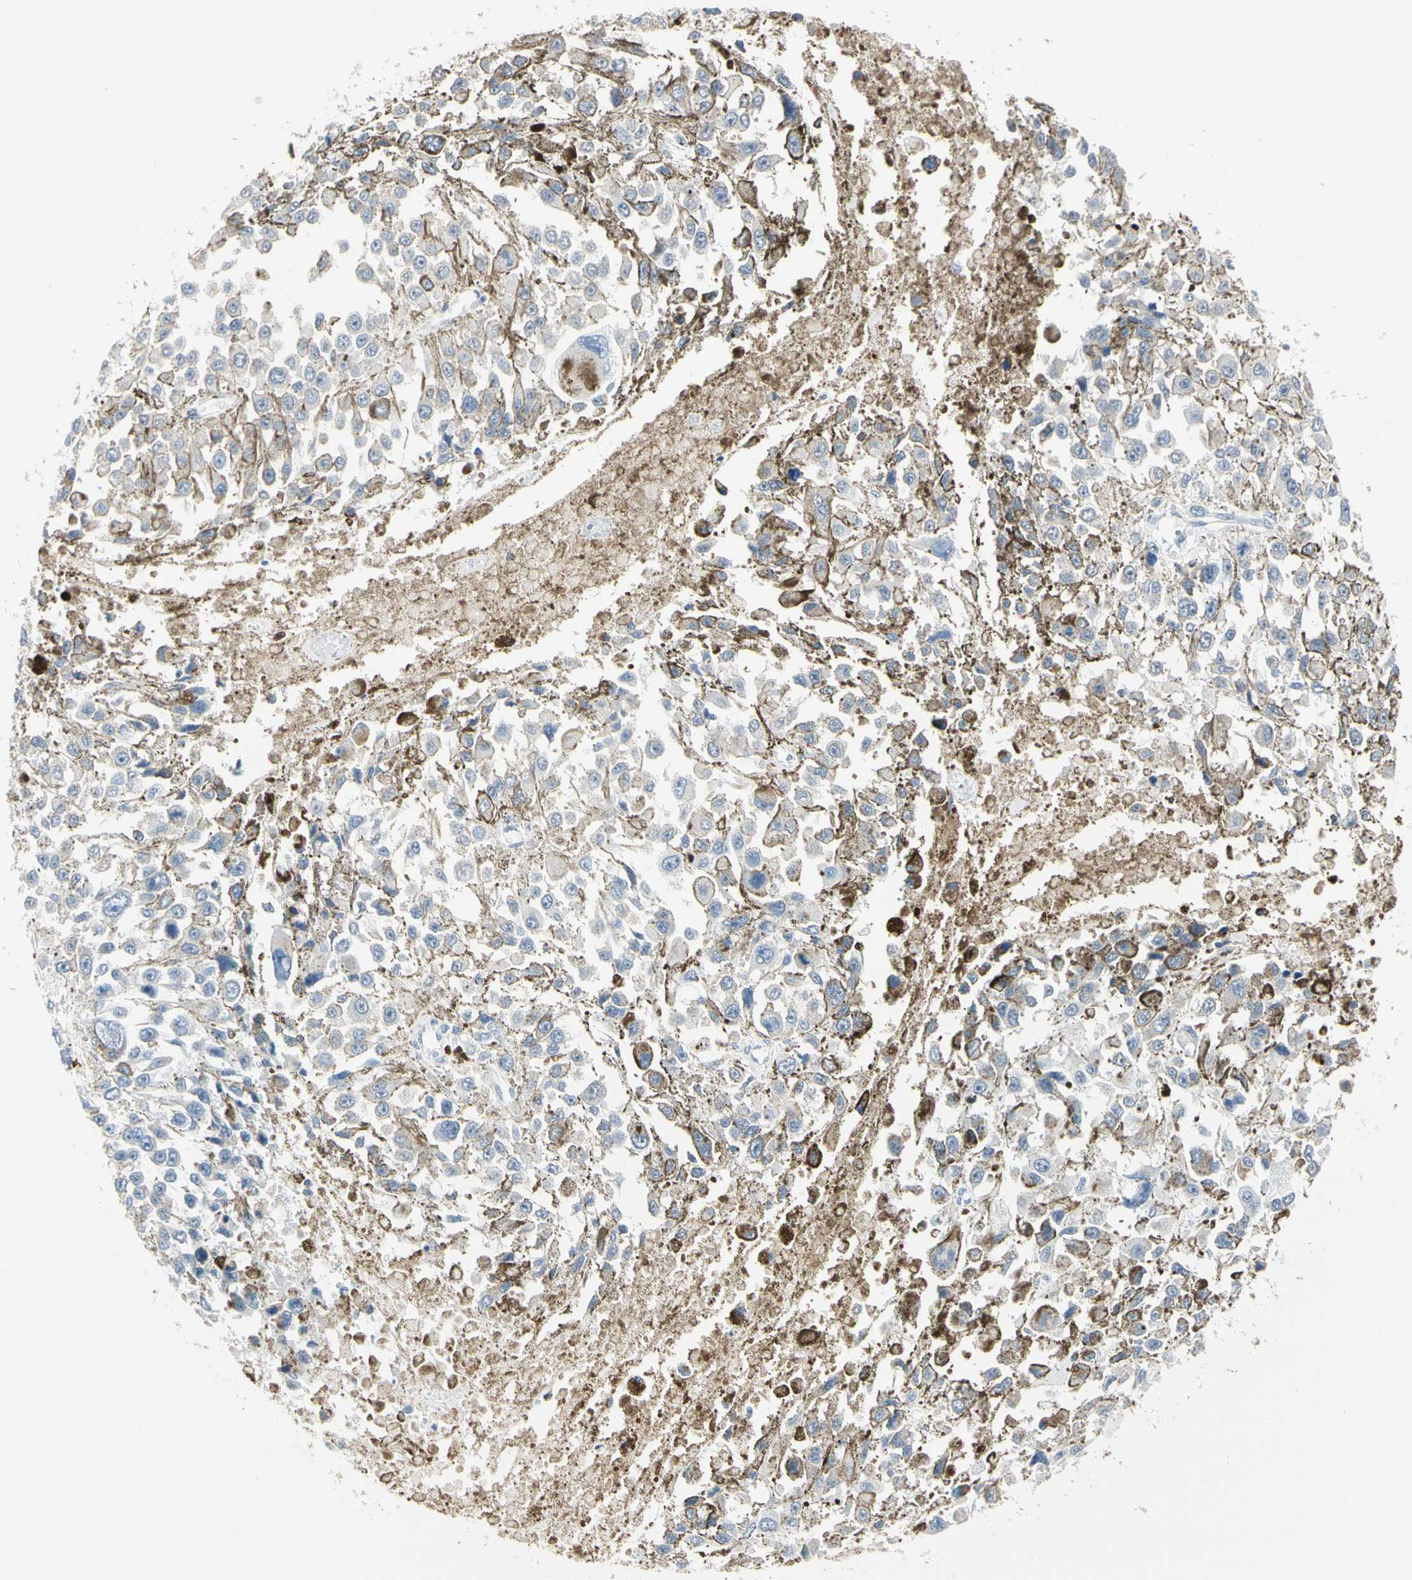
{"staining": {"intensity": "negative", "quantity": "none", "location": "none"}, "tissue": "melanoma", "cell_type": "Tumor cells", "image_type": "cancer", "snomed": [{"axis": "morphology", "description": "Malignant melanoma, Metastatic site"}, {"axis": "topography", "description": "Lymph node"}], "caption": "DAB (3,3'-diaminobenzidine) immunohistochemical staining of human malignant melanoma (metastatic site) reveals no significant staining in tumor cells.", "gene": "GPR153", "patient": {"sex": "male", "age": 59}}